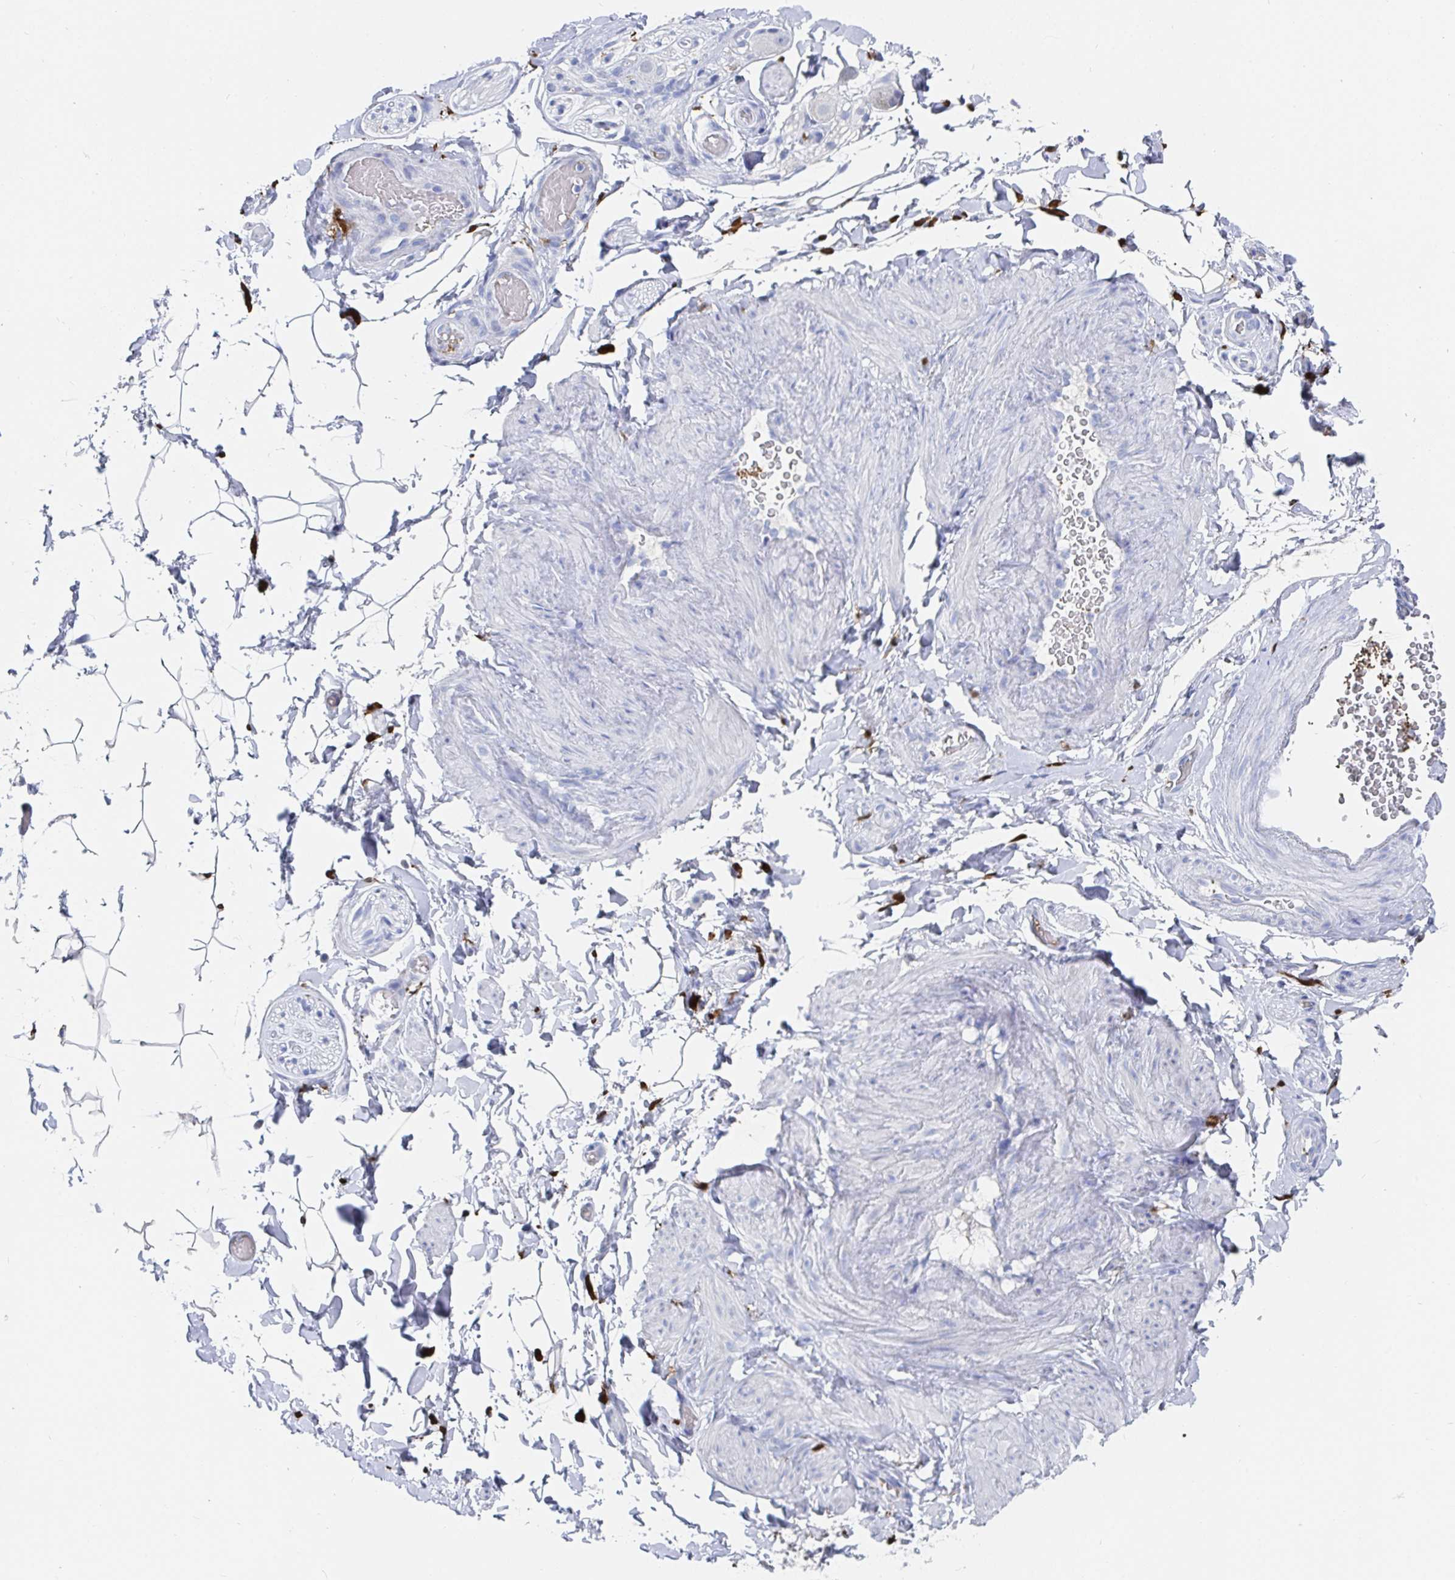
{"staining": {"intensity": "negative", "quantity": "none", "location": "none"}, "tissue": "adipose tissue", "cell_type": "Adipocytes", "image_type": "normal", "snomed": [{"axis": "morphology", "description": "Normal tissue, NOS"}, {"axis": "topography", "description": "Epididymis"}, {"axis": "topography", "description": "Peripheral nerve tissue"}], "caption": "DAB immunohistochemical staining of normal adipose tissue demonstrates no significant expression in adipocytes. Brightfield microscopy of immunohistochemistry (IHC) stained with DAB (brown) and hematoxylin (blue), captured at high magnification.", "gene": "OR2A1", "patient": {"sex": "male", "age": 32}}